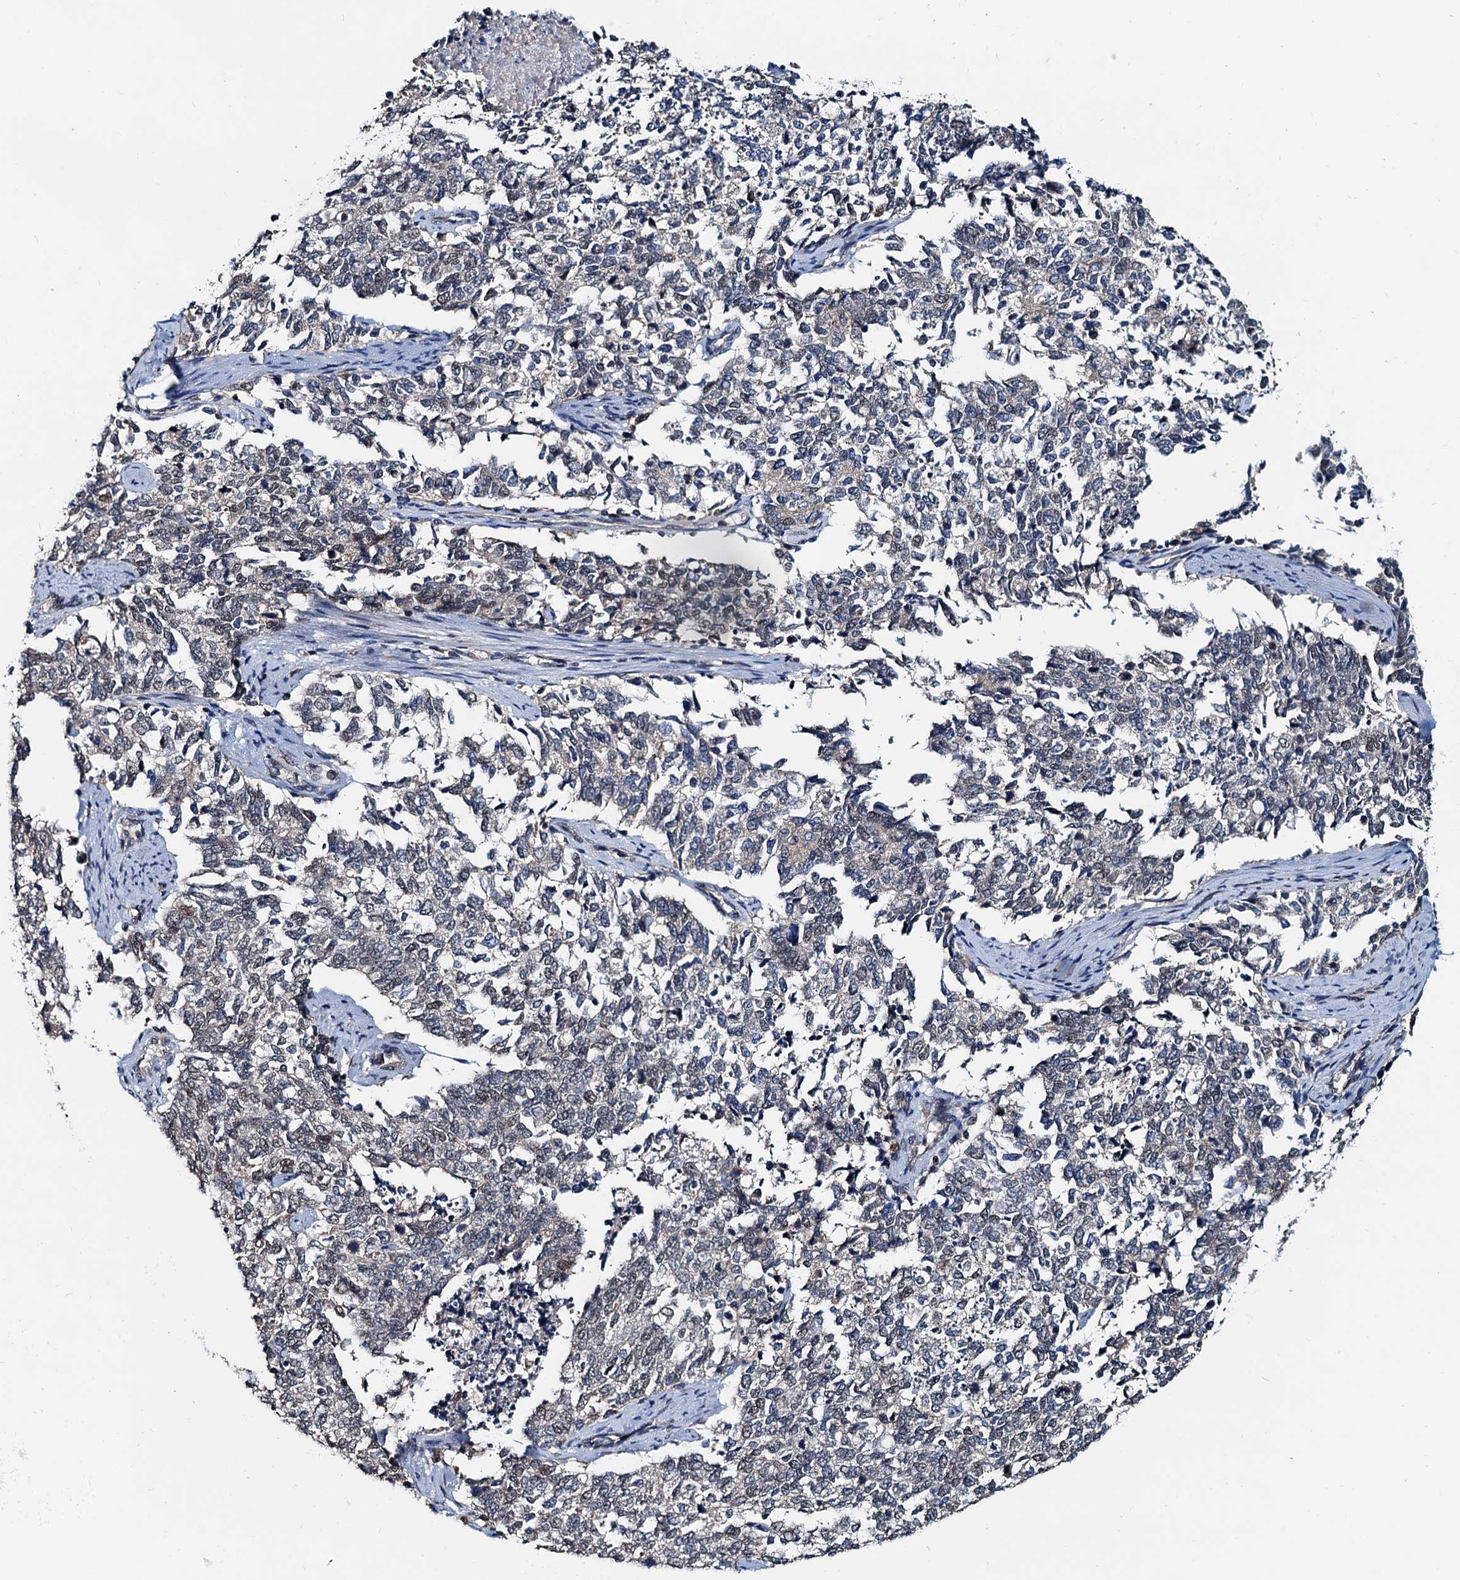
{"staining": {"intensity": "weak", "quantity": "25%-75%", "location": "nuclear"}, "tissue": "cervical cancer", "cell_type": "Tumor cells", "image_type": "cancer", "snomed": [{"axis": "morphology", "description": "Squamous cell carcinoma, NOS"}, {"axis": "topography", "description": "Cervix"}], "caption": "Cervical cancer (squamous cell carcinoma) was stained to show a protein in brown. There is low levels of weak nuclear expression in about 25%-75% of tumor cells.", "gene": "MCMBP", "patient": {"sex": "female", "age": 63}}